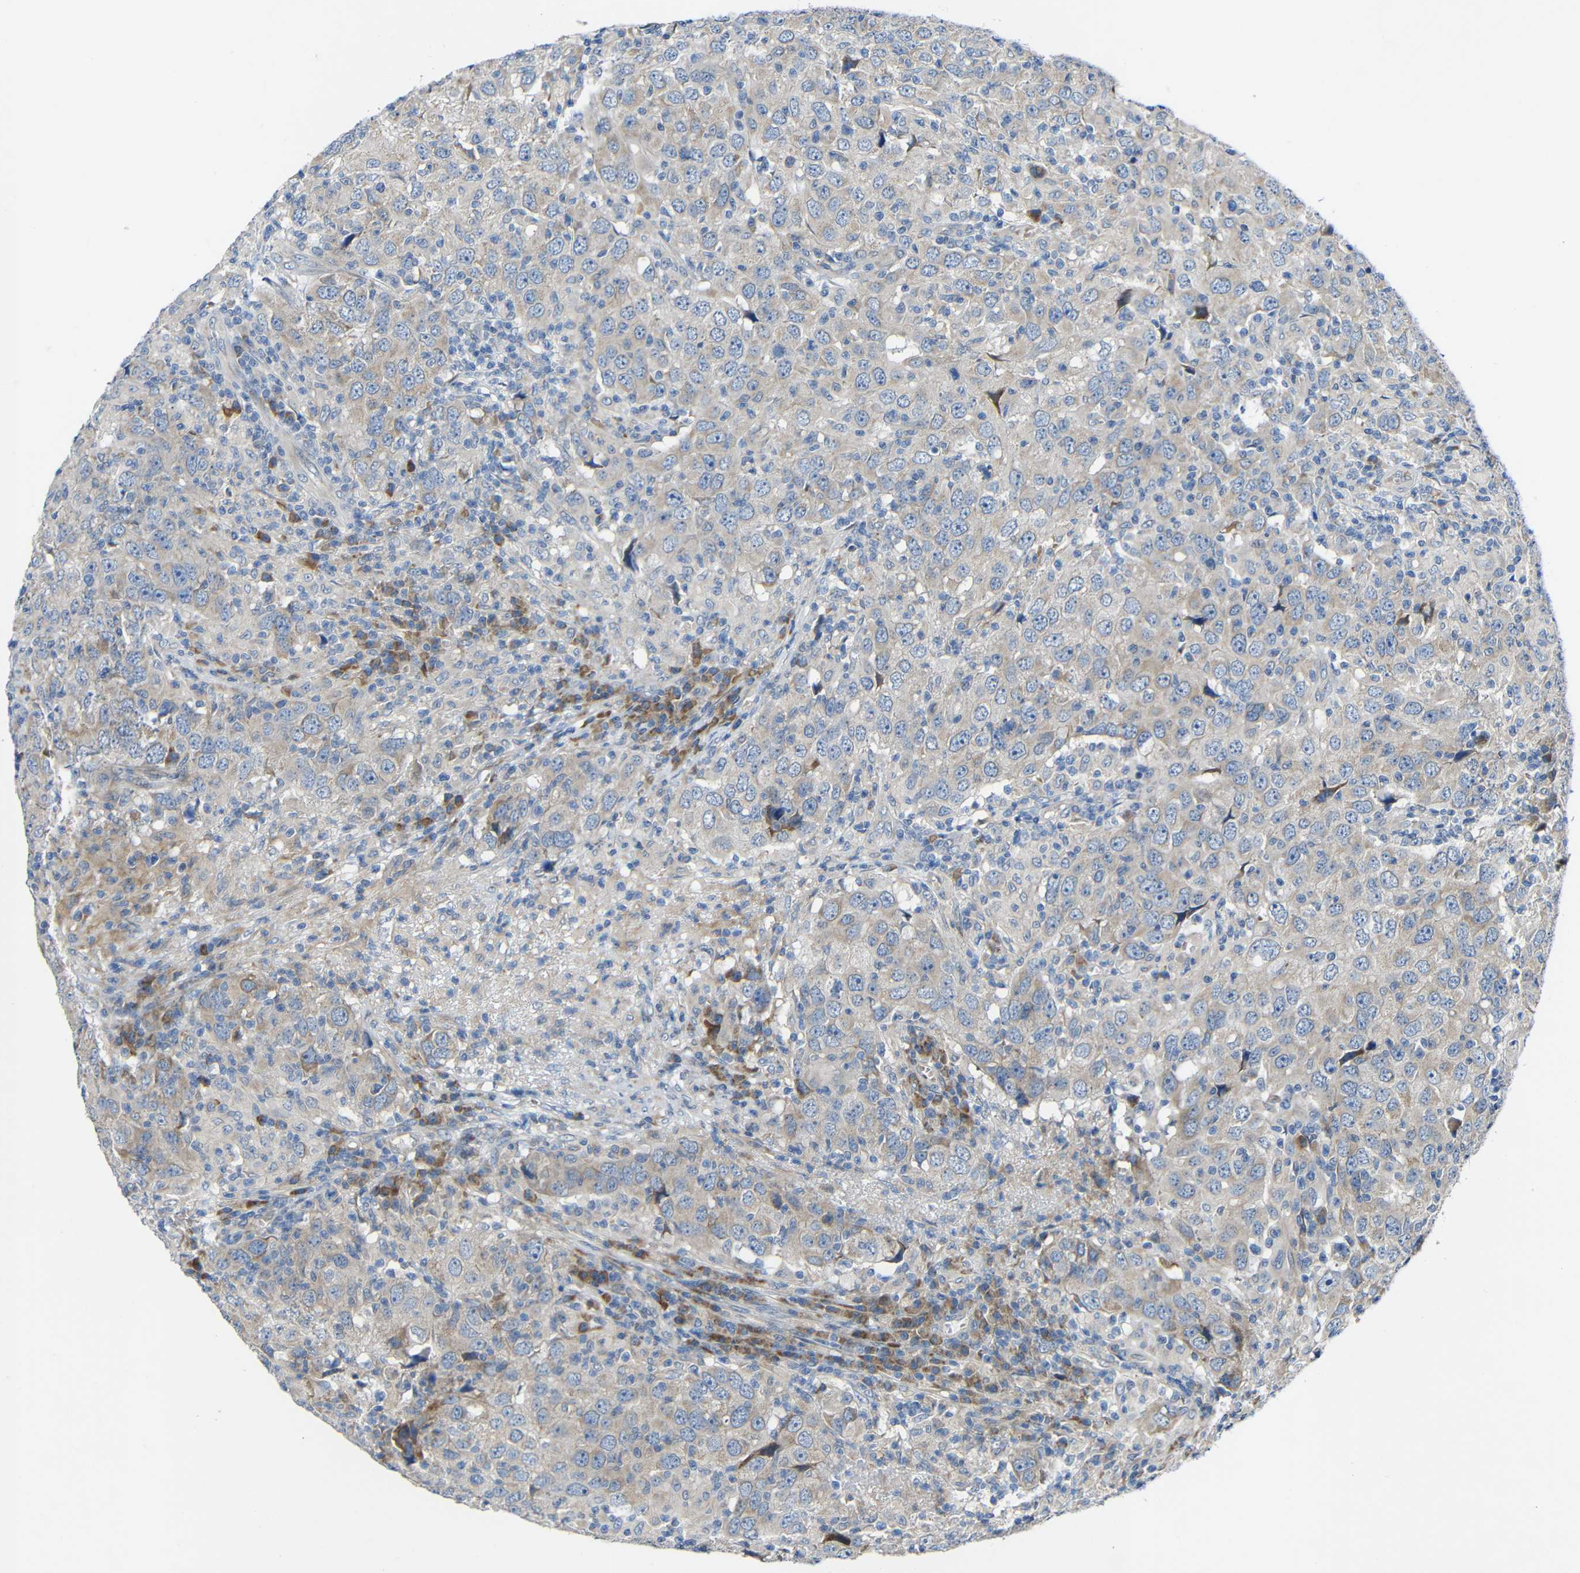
{"staining": {"intensity": "moderate", "quantity": "<25%", "location": "cytoplasmic/membranous"}, "tissue": "head and neck cancer", "cell_type": "Tumor cells", "image_type": "cancer", "snomed": [{"axis": "morphology", "description": "Adenocarcinoma, NOS"}, {"axis": "topography", "description": "Salivary gland"}, {"axis": "topography", "description": "Head-Neck"}], "caption": "Protein staining of head and neck cancer tissue demonstrates moderate cytoplasmic/membranous expression in about <25% of tumor cells. (DAB IHC, brown staining for protein, blue staining for nuclei).", "gene": "TMEM25", "patient": {"sex": "female", "age": 65}}